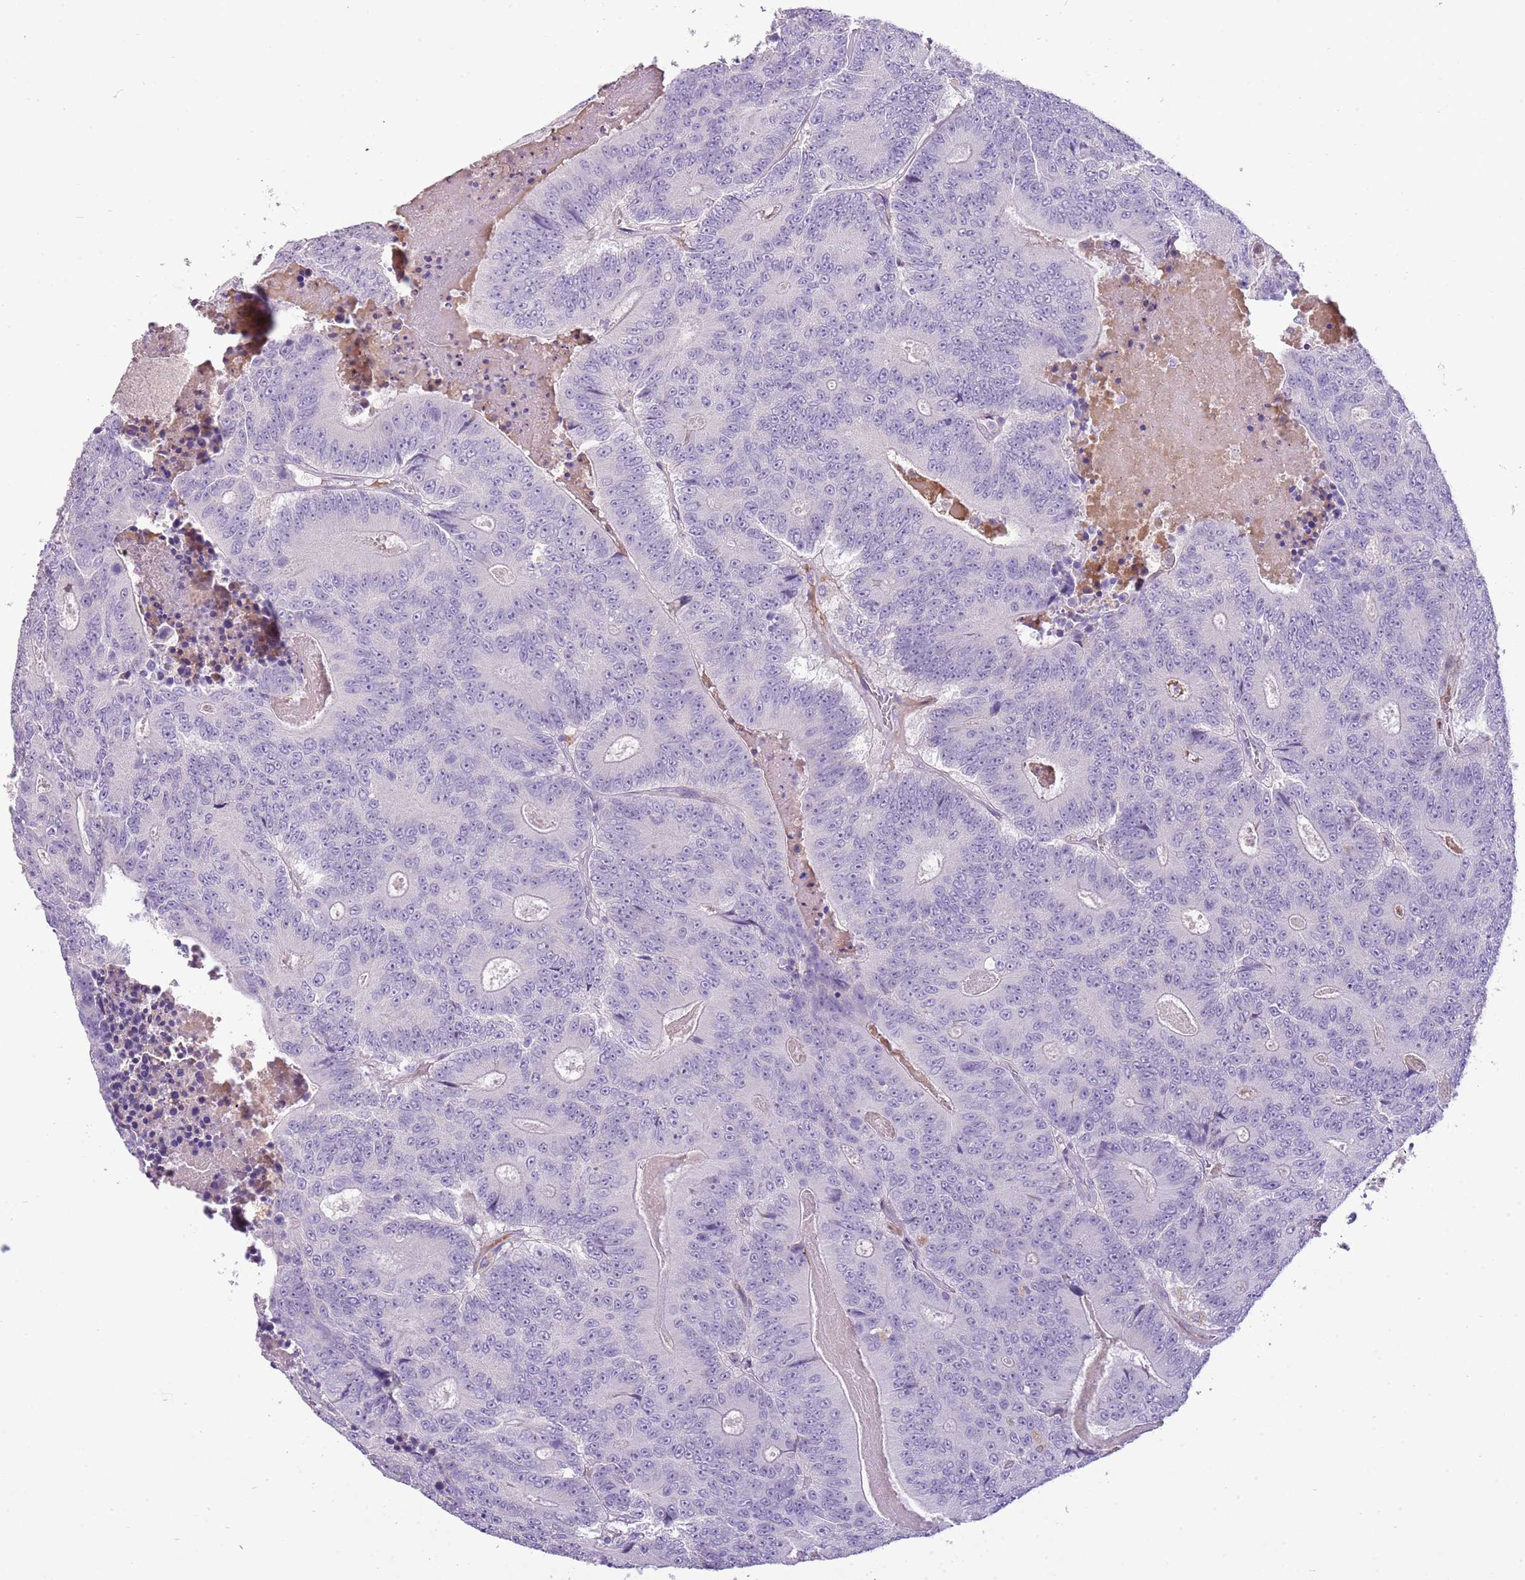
{"staining": {"intensity": "negative", "quantity": "none", "location": "none"}, "tissue": "colorectal cancer", "cell_type": "Tumor cells", "image_type": "cancer", "snomed": [{"axis": "morphology", "description": "Adenocarcinoma, NOS"}, {"axis": "topography", "description": "Colon"}], "caption": "Tumor cells are negative for brown protein staining in adenocarcinoma (colorectal). (IHC, brightfield microscopy, high magnification).", "gene": "SCAMP5", "patient": {"sex": "male", "age": 83}}